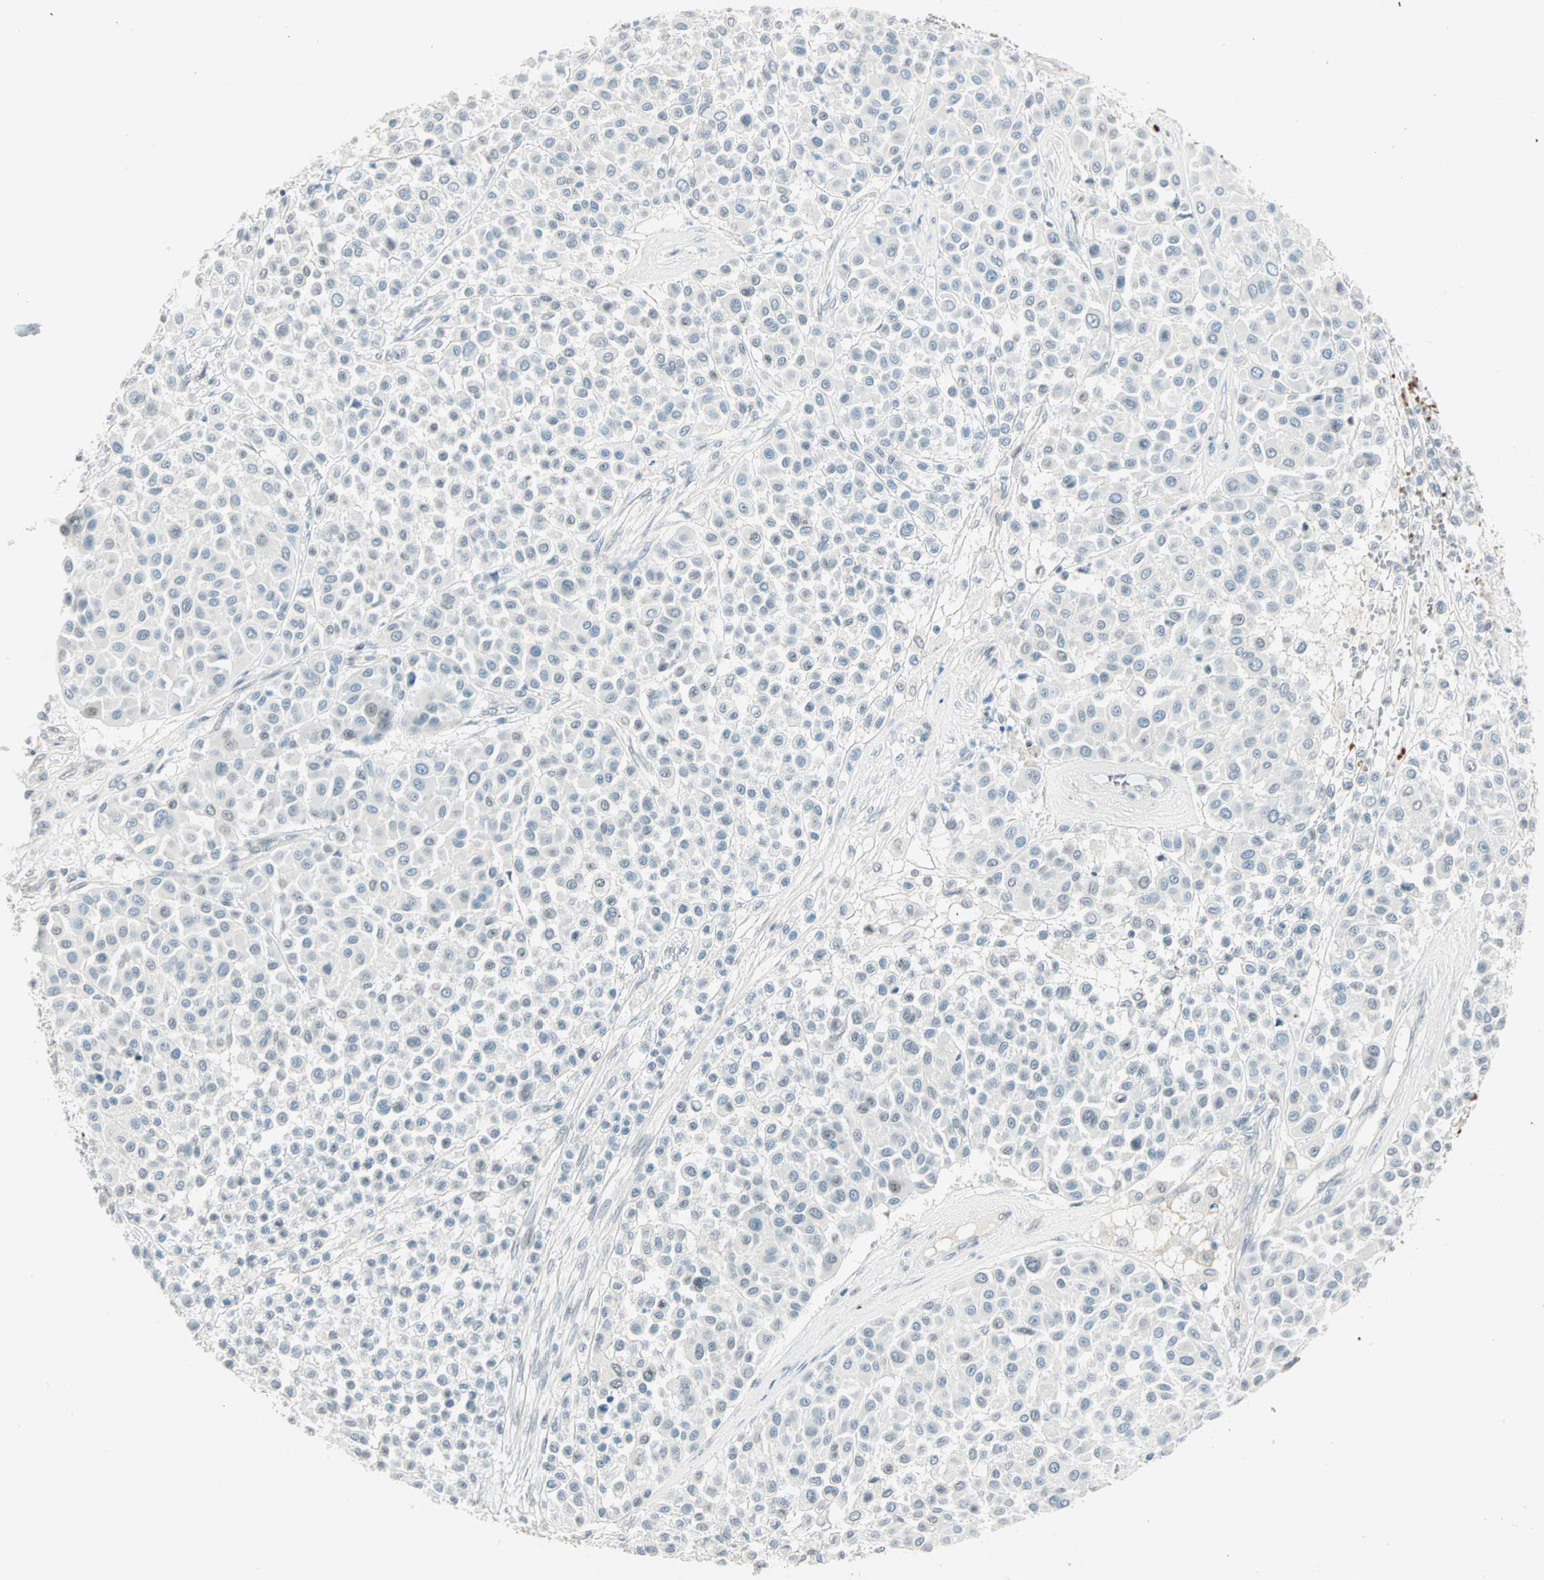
{"staining": {"intensity": "negative", "quantity": "none", "location": "none"}, "tissue": "melanoma", "cell_type": "Tumor cells", "image_type": "cancer", "snomed": [{"axis": "morphology", "description": "Malignant melanoma, Metastatic site"}, {"axis": "topography", "description": "Soft tissue"}], "caption": "DAB (3,3'-diaminobenzidine) immunohistochemical staining of melanoma exhibits no significant positivity in tumor cells. The staining was performed using DAB to visualize the protein expression in brown, while the nuclei were stained in blue with hematoxylin (Magnification: 20x).", "gene": "BCAN", "patient": {"sex": "male", "age": 41}}